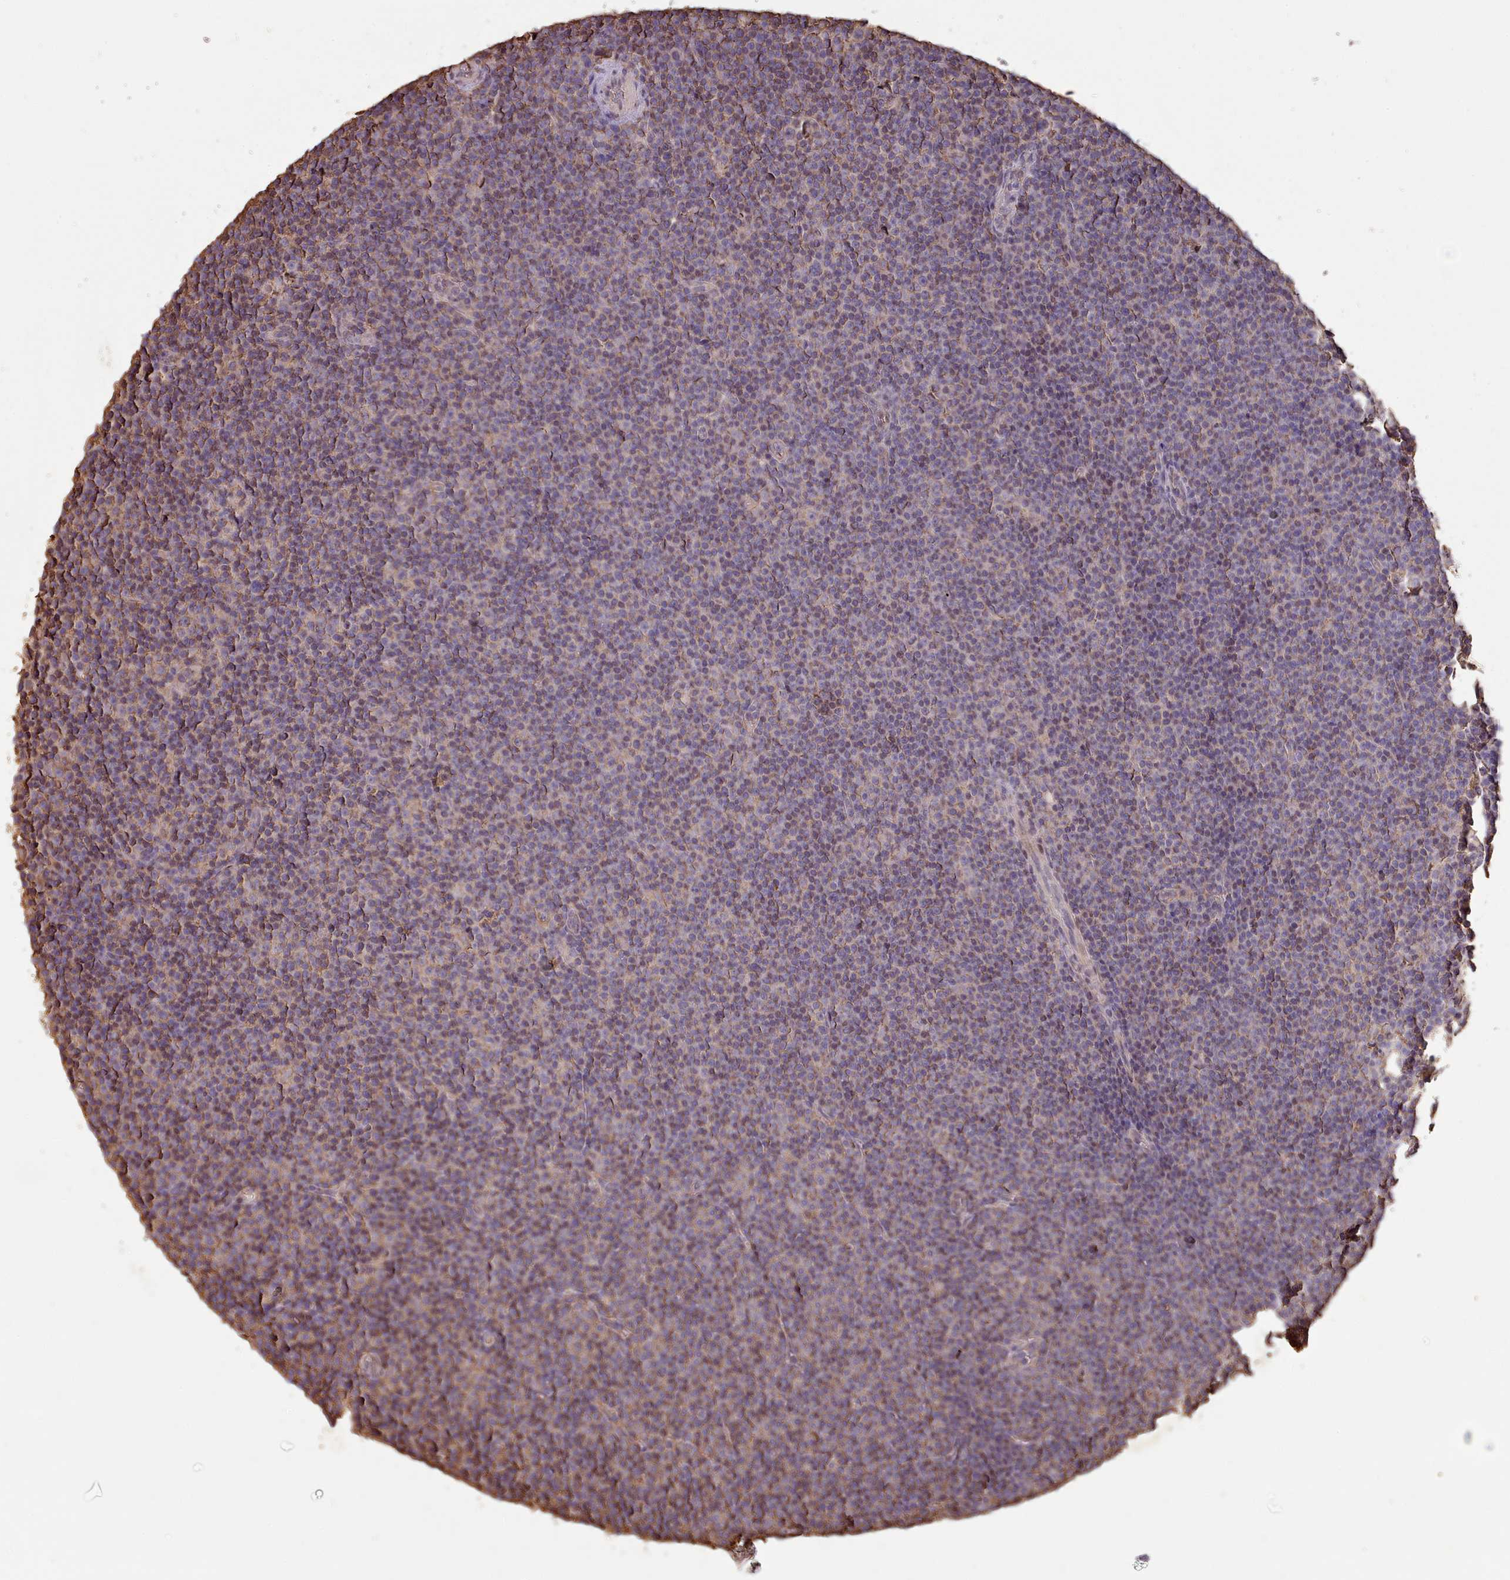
{"staining": {"intensity": "weak", "quantity": "<25%", "location": "cytoplasmic/membranous"}, "tissue": "lymphoma", "cell_type": "Tumor cells", "image_type": "cancer", "snomed": [{"axis": "morphology", "description": "Malignant lymphoma, non-Hodgkin's type, Low grade"}, {"axis": "topography", "description": "Lymph node"}], "caption": "A high-resolution image shows IHC staining of malignant lymphoma, non-Hodgkin's type (low-grade), which displays no significant positivity in tumor cells.", "gene": "METRN", "patient": {"sex": "female", "age": 67}}